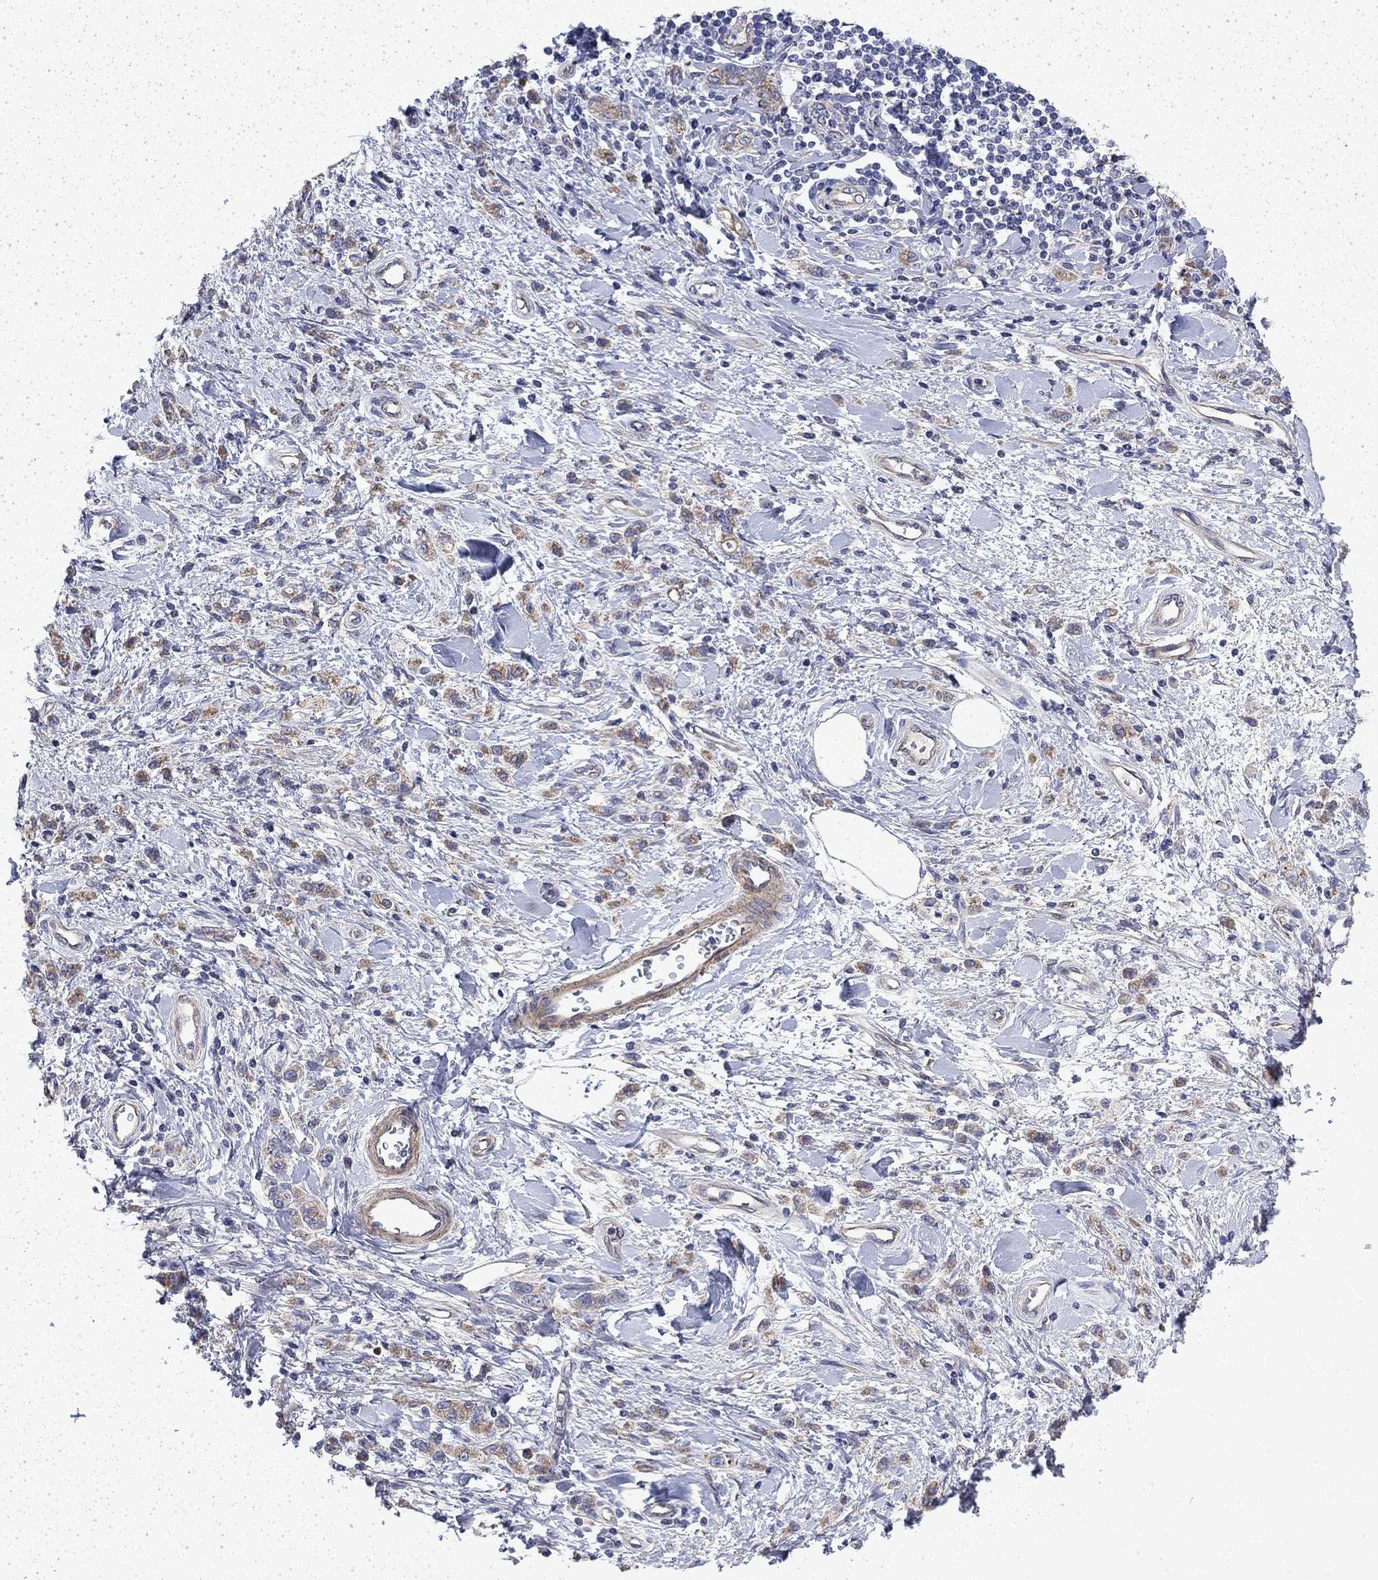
{"staining": {"intensity": "moderate", "quantity": ">75%", "location": "cytoplasmic/membranous"}, "tissue": "stomach cancer", "cell_type": "Tumor cells", "image_type": "cancer", "snomed": [{"axis": "morphology", "description": "Adenocarcinoma, NOS"}, {"axis": "topography", "description": "Stomach"}], "caption": "A photomicrograph of human stomach cancer (adenocarcinoma) stained for a protein exhibits moderate cytoplasmic/membranous brown staining in tumor cells.", "gene": "DTNA", "patient": {"sex": "male", "age": 77}}